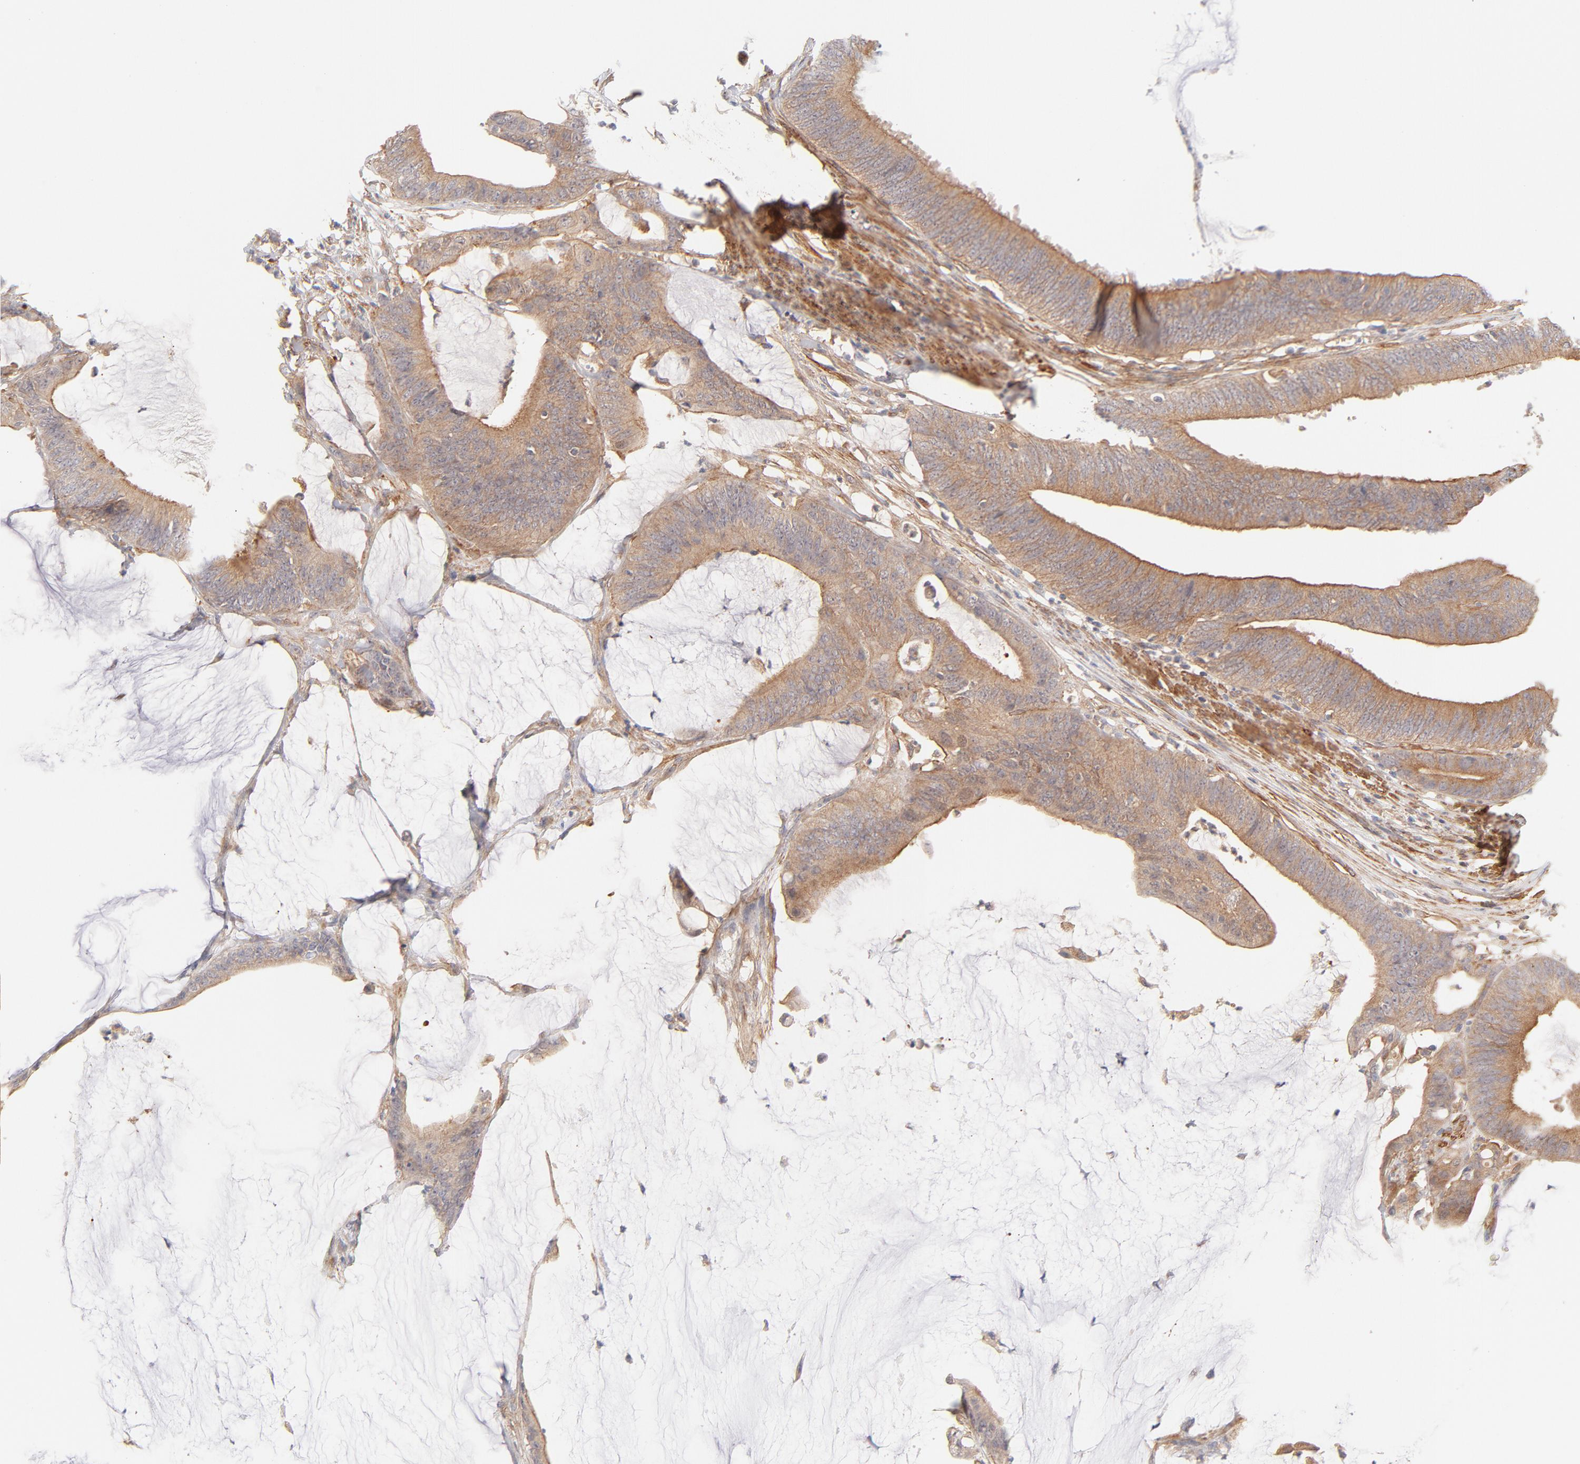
{"staining": {"intensity": "moderate", "quantity": ">75%", "location": "cytoplasmic/membranous"}, "tissue": "colorectal cancer", "cell_type": "Tumor cells", "image_type": "cancer", "snomed": [{"axis": "morphology", "description": "Adenocarcinoma, NOS"}, {"axis": "topography", "description": "Rectum"}], "caption": "Tumor cells reveal medium levels of moderate cytoplasmic/membranous positivity in about >75% of cells in adenocarcinoma (colorectal). (DAB = brown stain, brightfield microscopy at high magnification).", "gene": "LDLRAP1", "patient": {"sex": "female", "age": 66}}